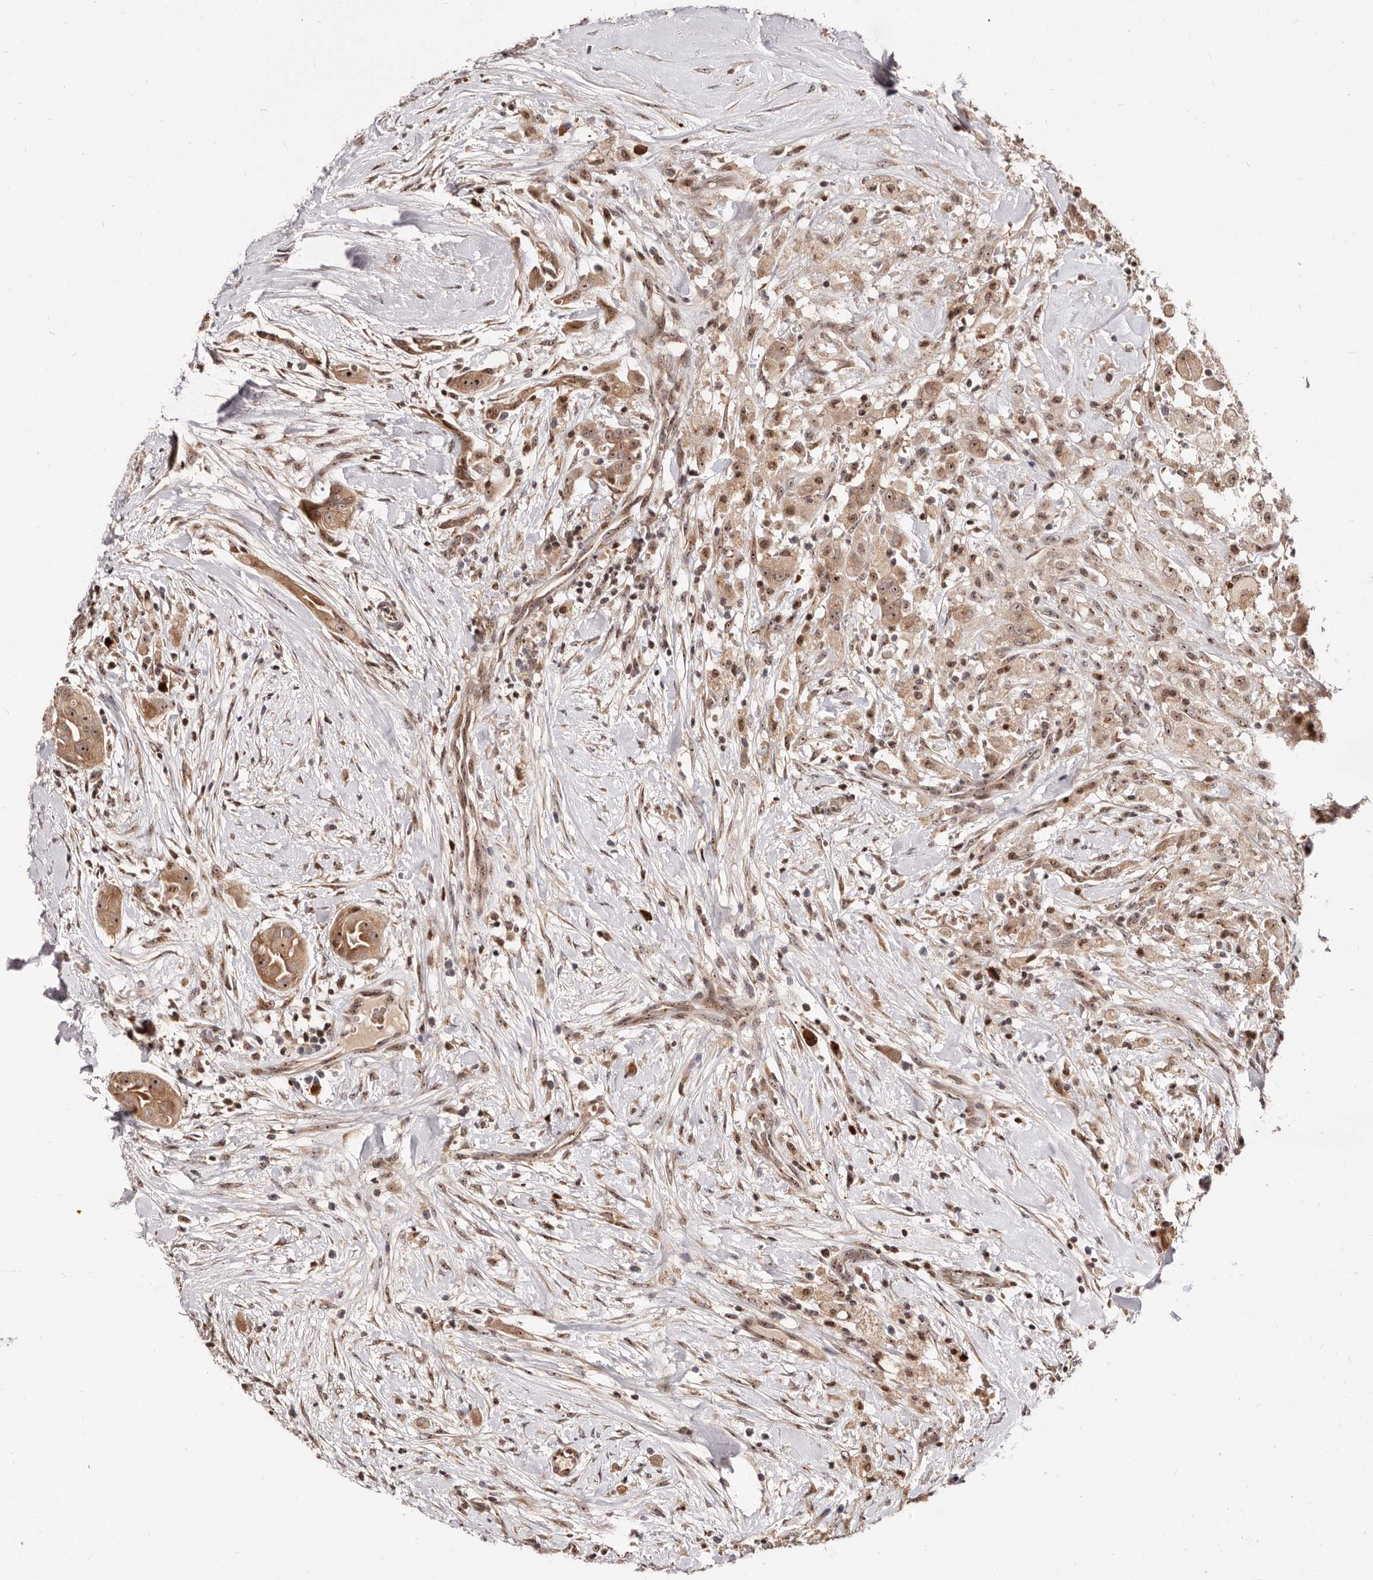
{"staining": {"intensity": "moderate", "quantity": ">75%", "location": "cytoplasmic/membranous,nuclear"}, "tissue": "thyroid cancer", "cell_type": "Tumor cells", "image_type": "cancer", "snomed": [{"axis": "morphology", "description": "Papillary adenocarcinoma, NOS"}, {"axis": "topography", "description": "Thyroid gland"}], "caption": "Immunohistochemistry of human thyroid papillary adenocarcinoma displays medium levels of moderate cytoplasmic/membranous and nuclear positivity in about >75% of tumor cells.", "gene": "APOL6", "patient": {"sex": "female", "age": 59}}